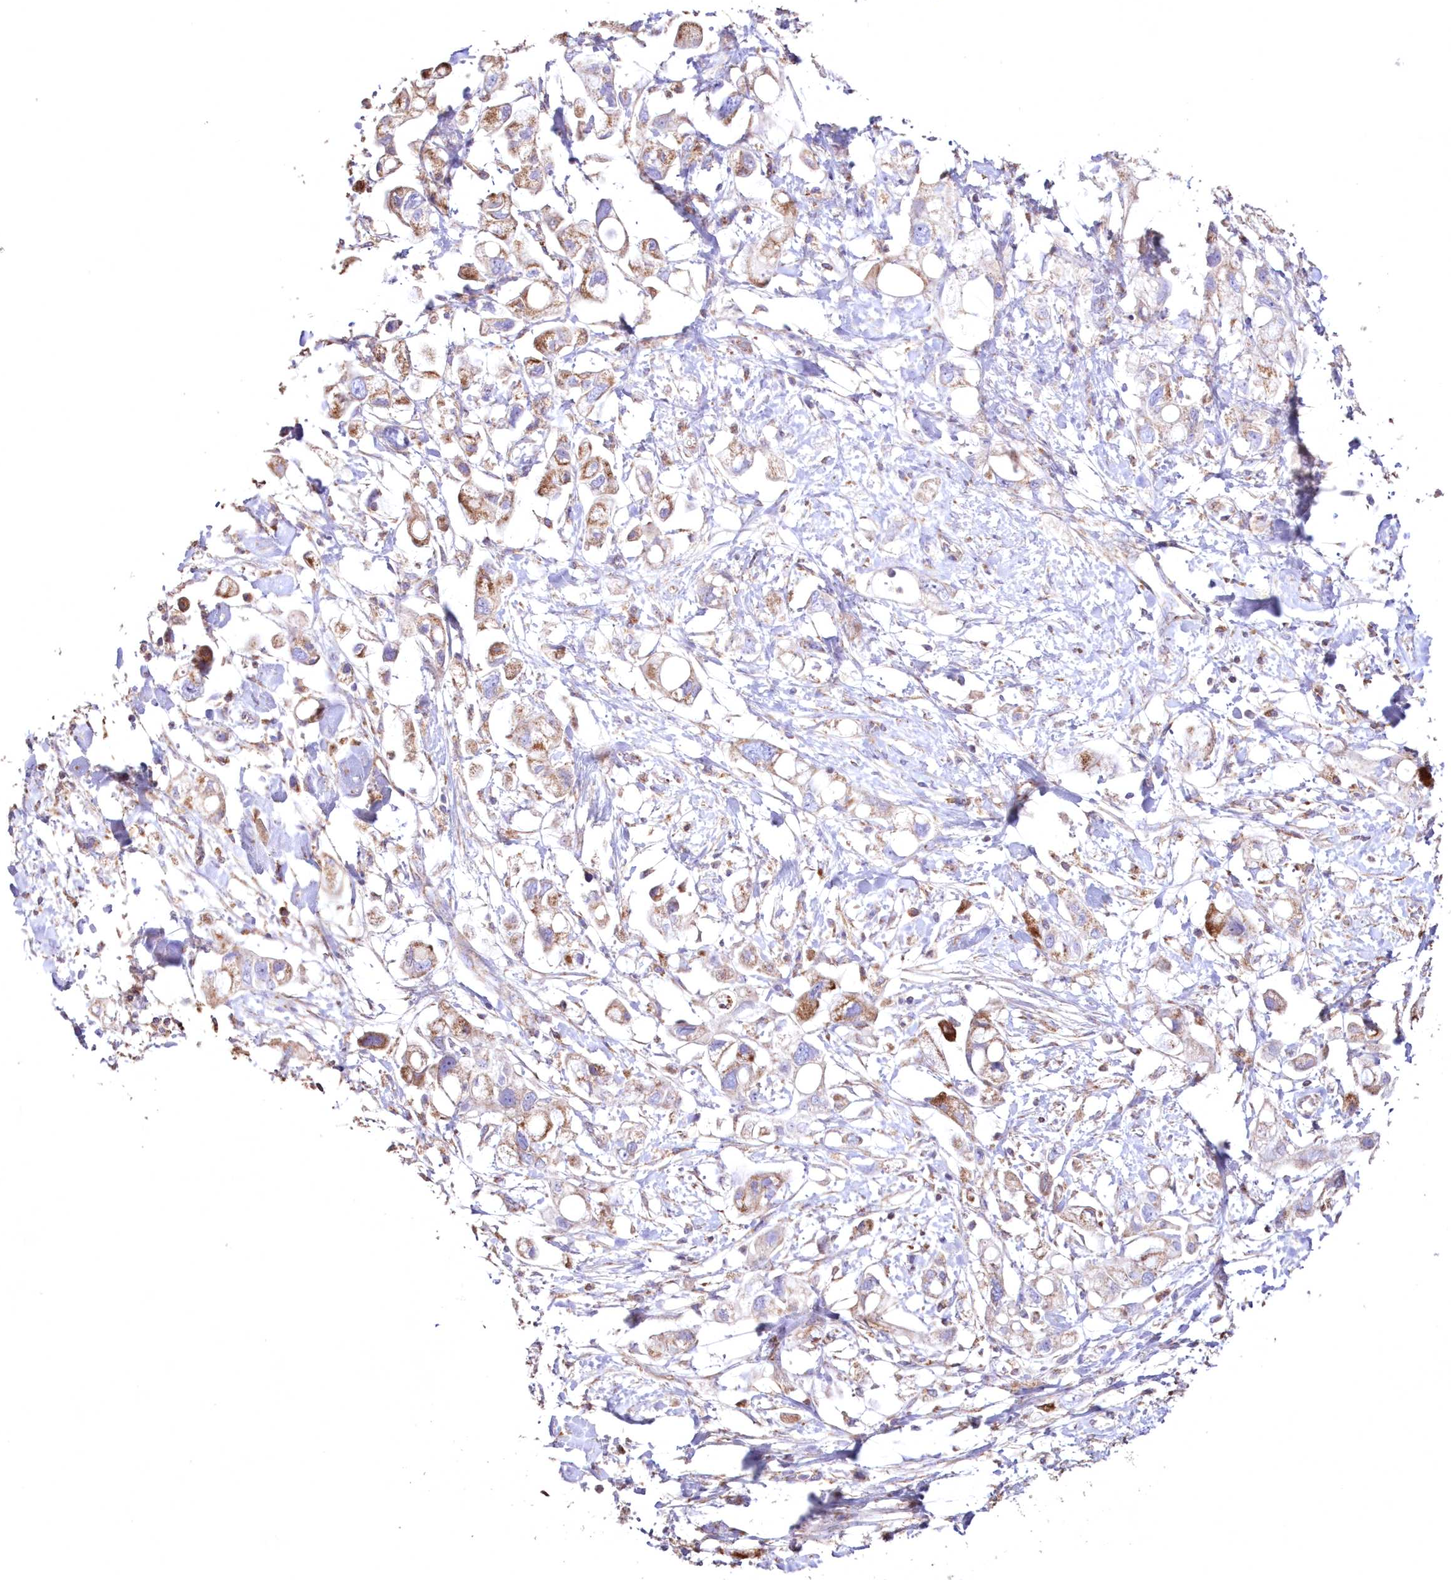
{"staining": {"intensity": "moderate", "quantity": "<25%", "location": "cytoplasmic/membranous"}, "tissue": "pancreatic cancer", "cell_type": "Tumor cells", "image_type": "cancer", "snomed": [{"axis": "morphology", "description": "Adenocarcinoma, NOS"}, {"axis": "topography", "description": "Pancreas"}], "caption": "Moderate cytoplasmic/membranous expression is appreciated in approximately <25% of tumor cells in adenocarcinoma (pancreatic).", "gene": "HADHB", "patient": {"sex": "female", "age": 56}}